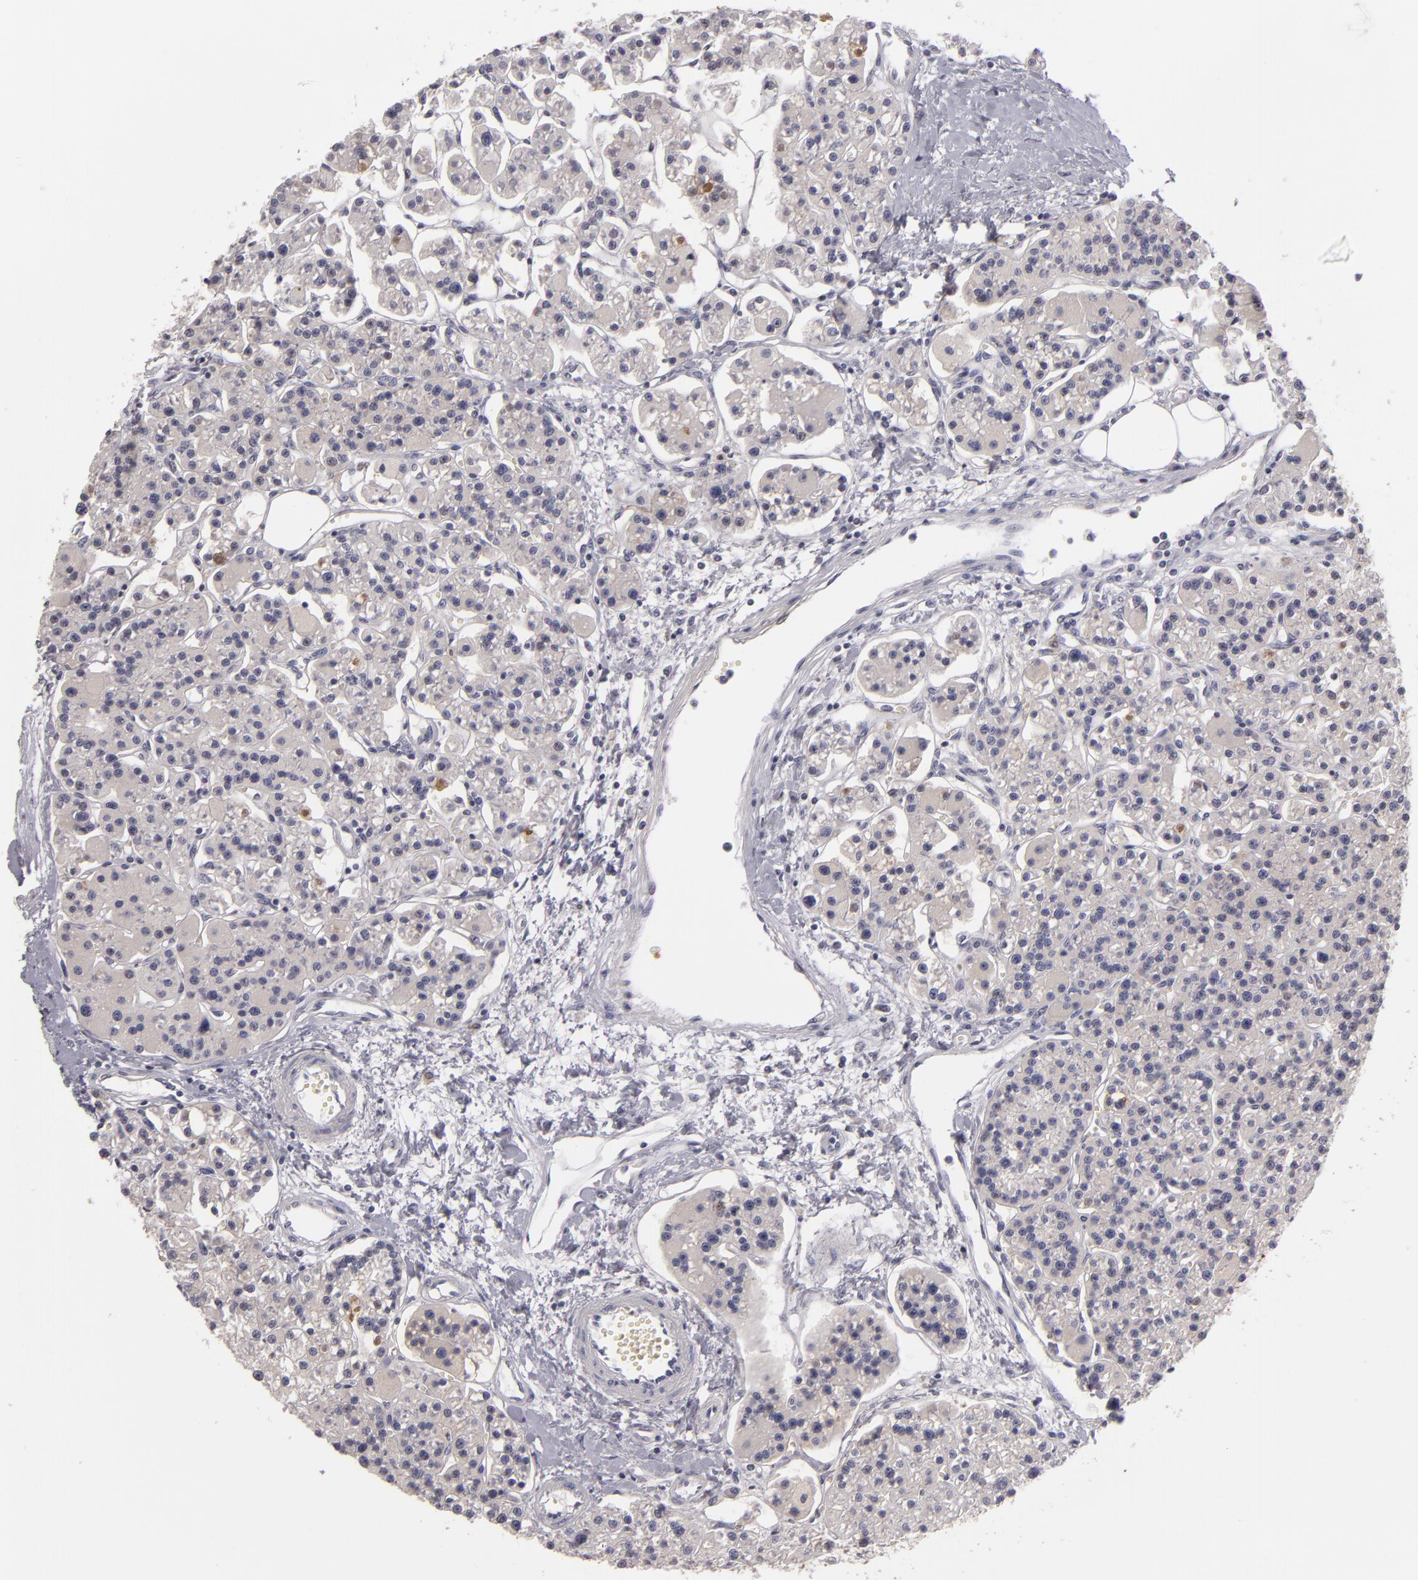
{"staining": {"intensity": "negative", "quantity": "none", "location": "none"}, "tissue": "parathyroid gland", "cell_type": "Glandular cells", "image_type": "normal", "snomed": [{"axis": "morphology", "description": "Normal tissue, NOS"}, {"axis": "topography", "description": "Parathyroid gland"}], "caption": "Micrograph shows no significant protein positivity in glandular cells of normal parathyroid gland.", "gene": "TNNC1", "patient": {"sex": "female", "age": 58}}